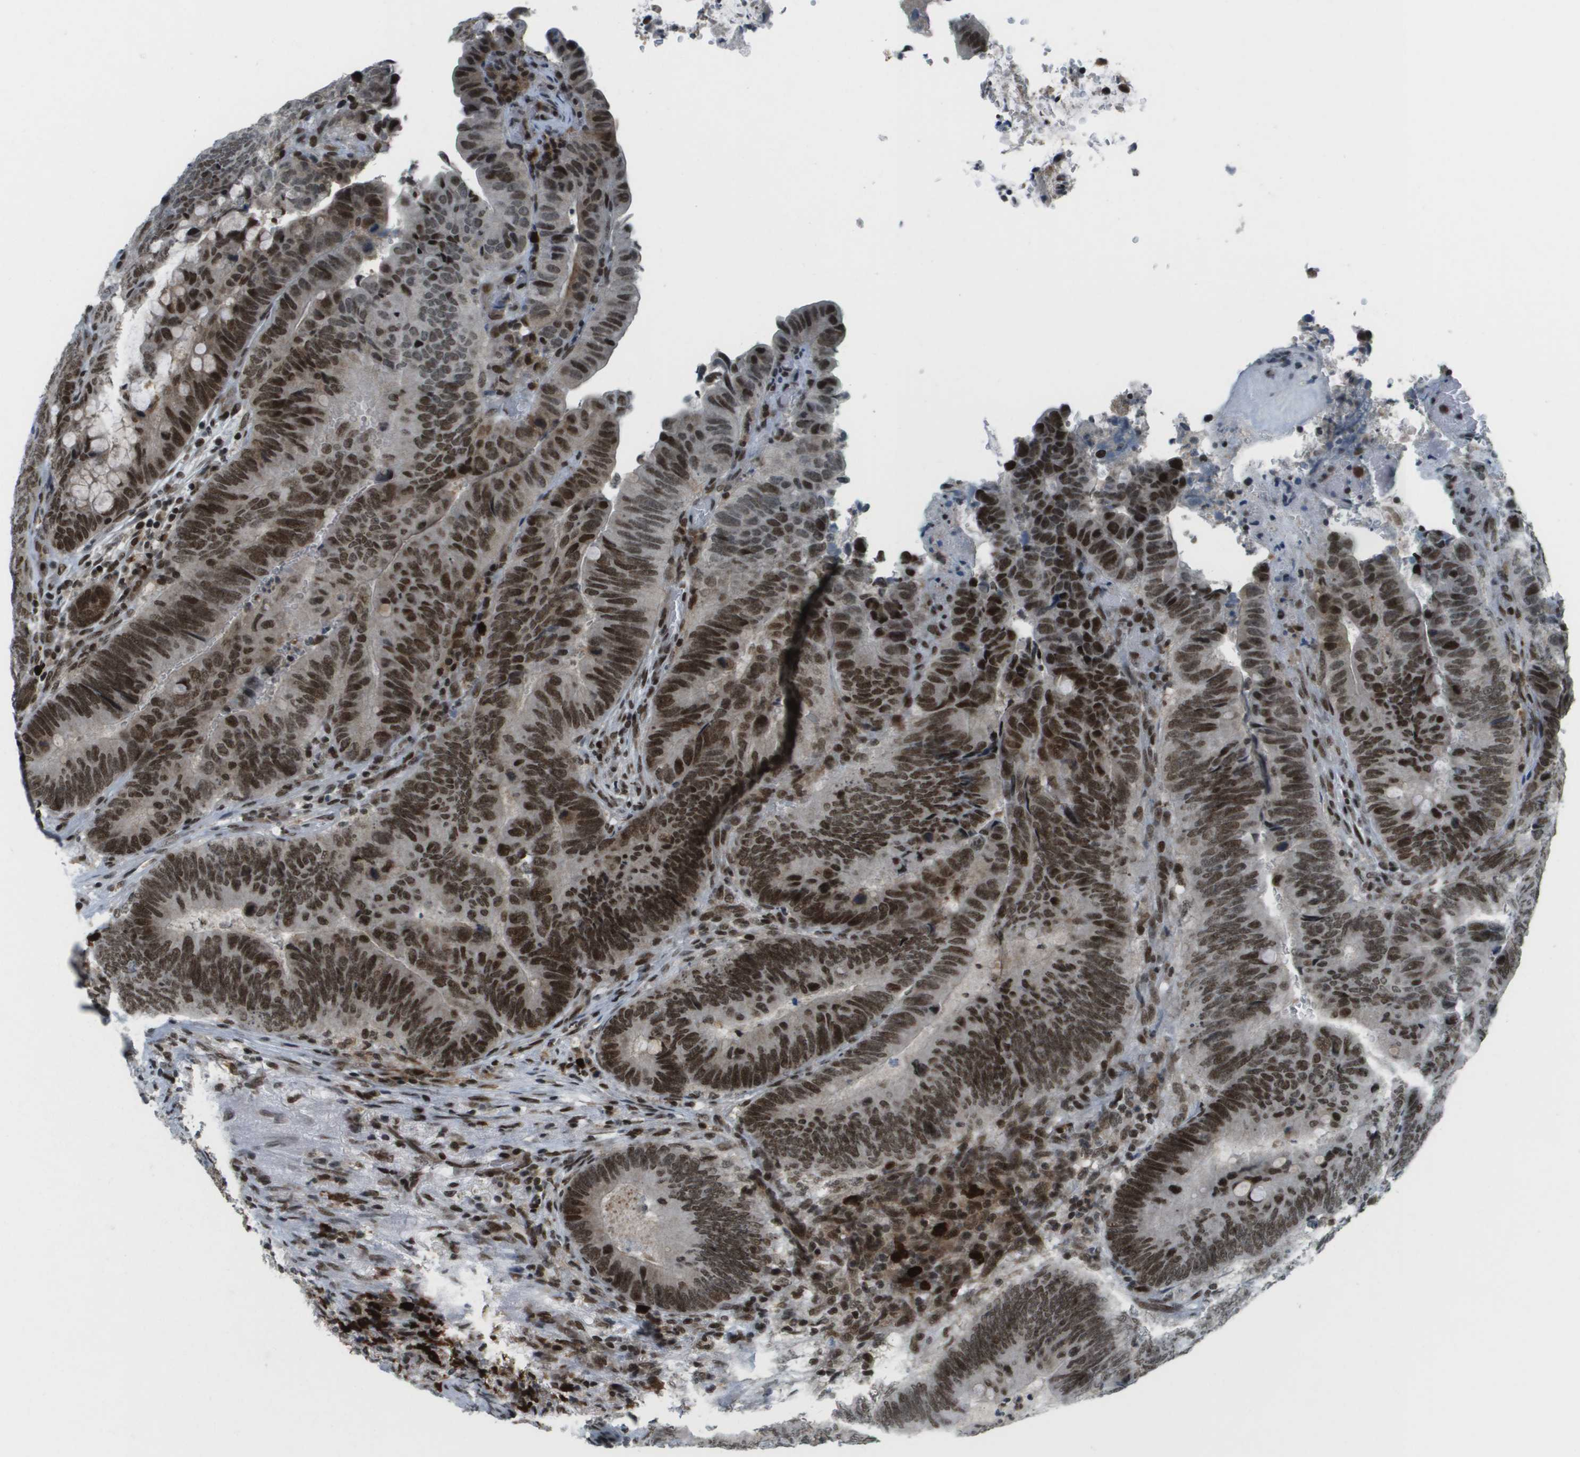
{"staining": {"intensity": "strong", "quantity": "25%-75%", "location": "nuclear"}, "tissue": "colorectal cancer", "cell_type": "Tumor cells", "image_type": "cancer", "snomed": [{"axis": "morphology", "description": "Normal tissue, NOS"}, {"axis": "morphology", "description": "Adenocarcinoma, NOS"}, {"axis": "topography", "description": "Rectum"}, {"axis": "topography", "description": "Peripheral nerve tissue"}], "caption": "IHC histopathology image of colorectal adenocarcinoma stained for a protein (brown), which reveals high levels of strong nuclear positivity in approximately 25%-75% of tumor cells.", "gene": "IRF7", "patient": {"sex": "male", "age": 92}}